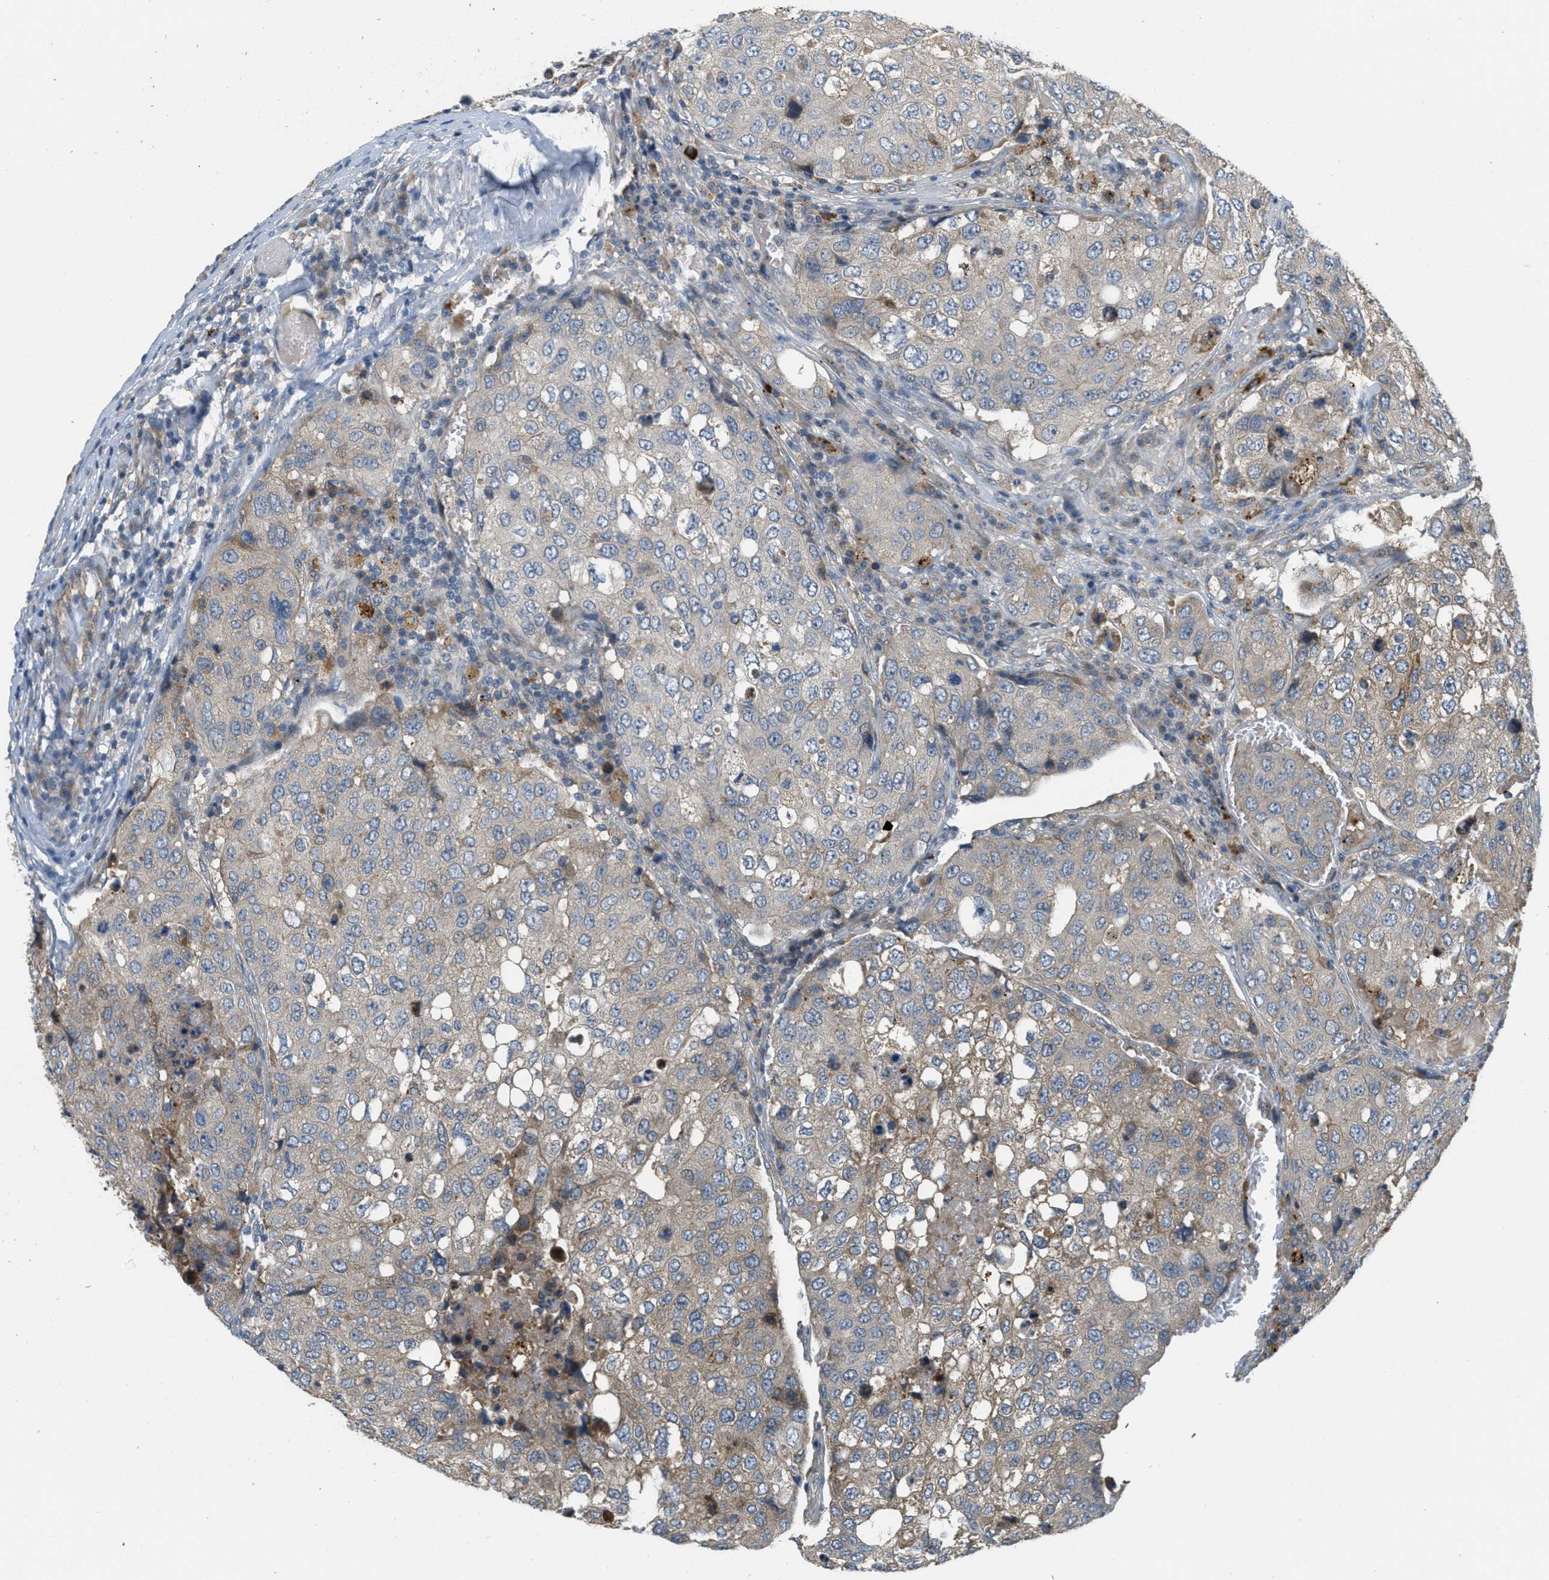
{"staining": {"intensity": "weak", "quantity": "<25%", "location": "cytoplasmic/membranous"}, "tissue": "urothelial cancer", "cell_type": "Tumor cells", "image_type": "cancer", "snomed": [{"axis": "morphology", "description": "Urothelial carcinoma, High grade"}, {"axis": "topography", "description": "Lymph node"}, {"axis": "topography", "description": "Urinary bladder"}], "caption": "Image shows no significant protein staining in tumor cells of high-grade urothelial carcinoma.", "gene": "ADCY6", "patient": {"sex": "male", "age": 51}}